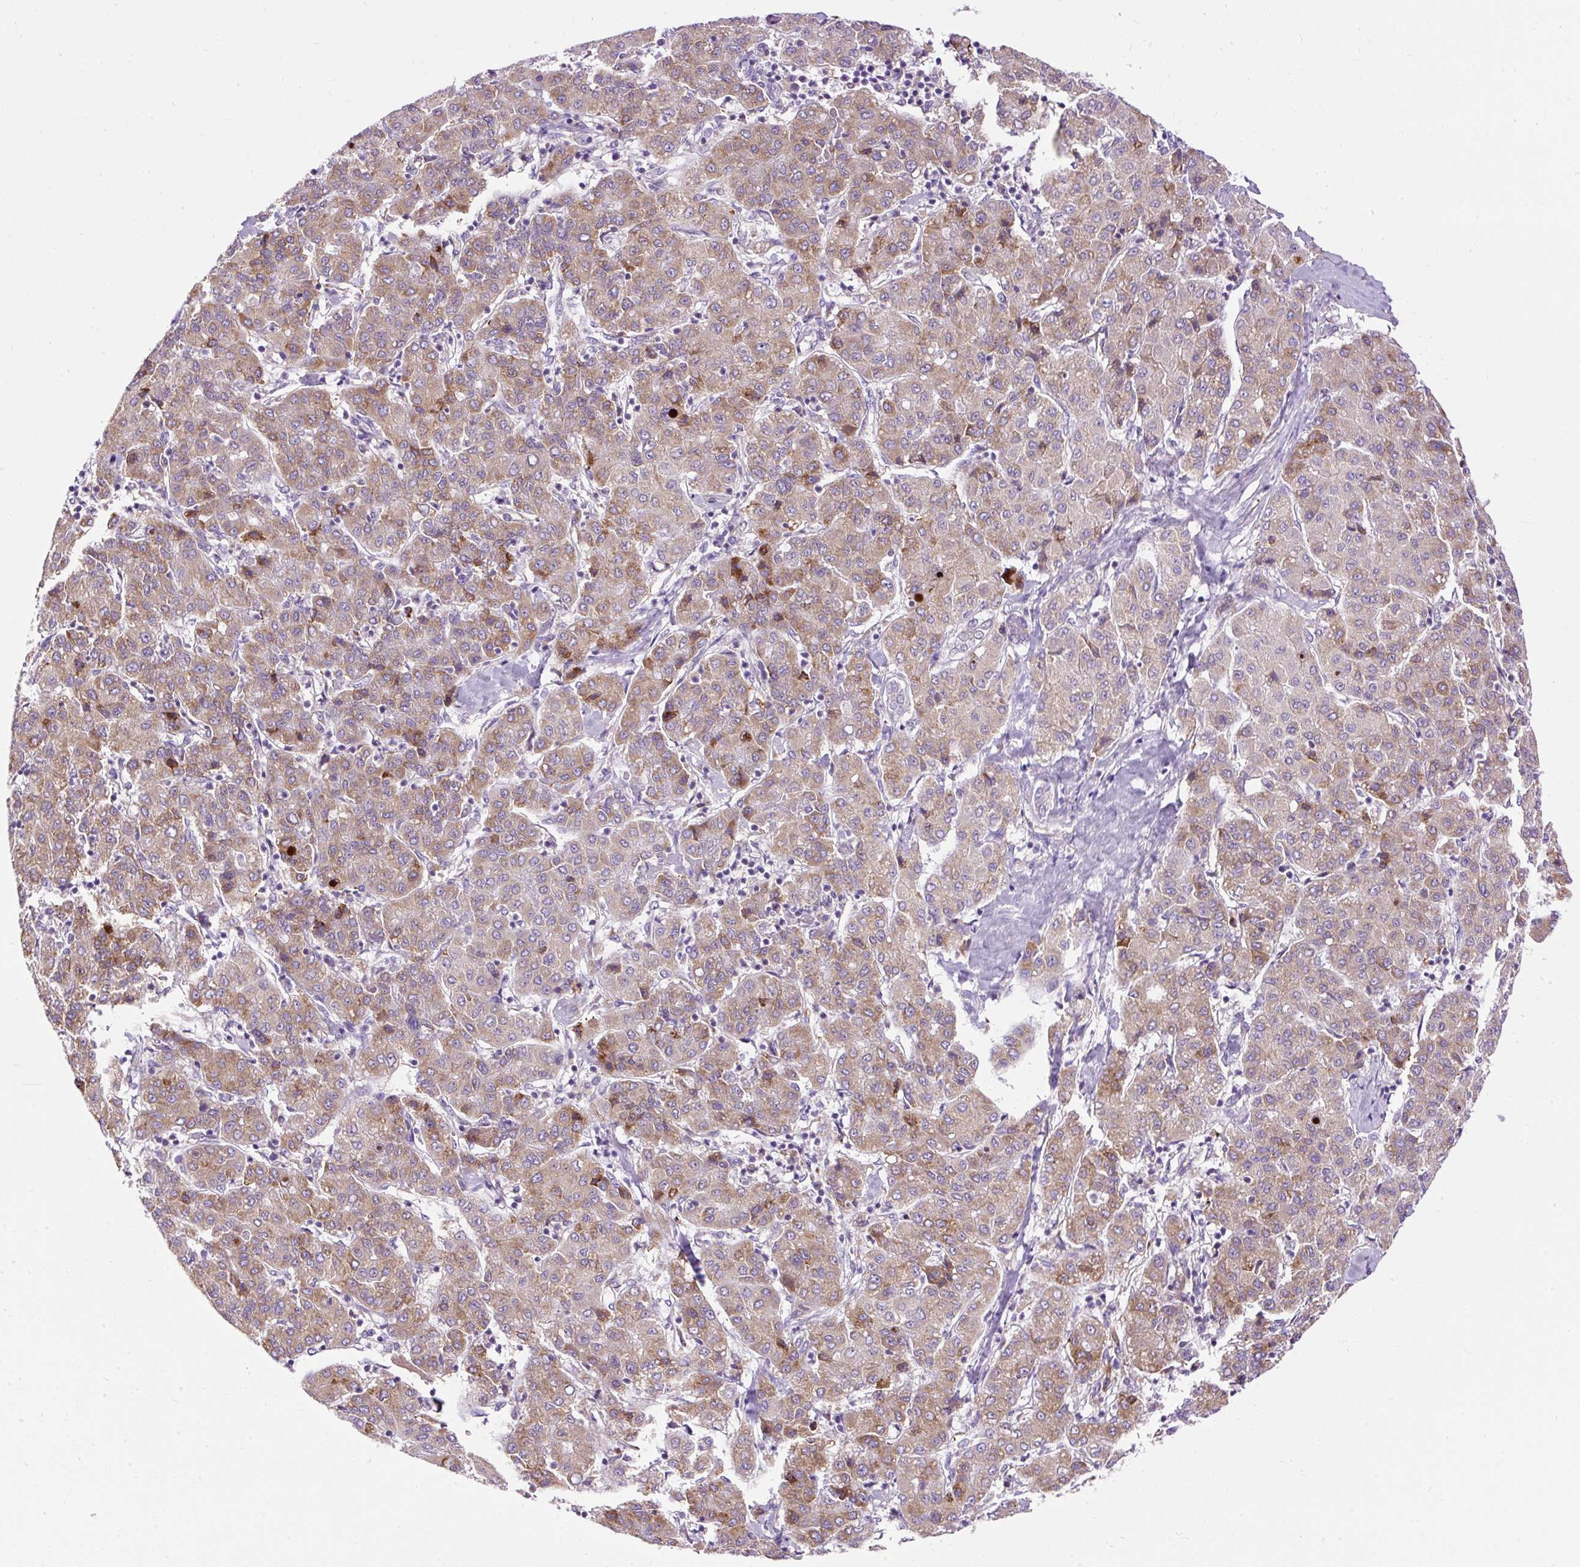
{"staining": {"intensity": "moderate", "quantity": ">75%", "location": "cytoplasmic/membranous"}, "tissue": "liver cancer", "cell_type": "Tumor cells", "image_type": "cancer", "snomed": [{"axis": "morphology", "description": "Carcinoma, Hepatocellular, NOS"}, {"axis": "topography", "description": "Liver"}], "caption": "The micrograph exhibits immunohistochemical staining of liver cancer (hepatocellular carcinoma). There is moderate cytoplasmic/membranous staining is identified in about >75% of tumor cells.", "gene": "FMC1", "patient": {"sex": "male", "age": 65}}